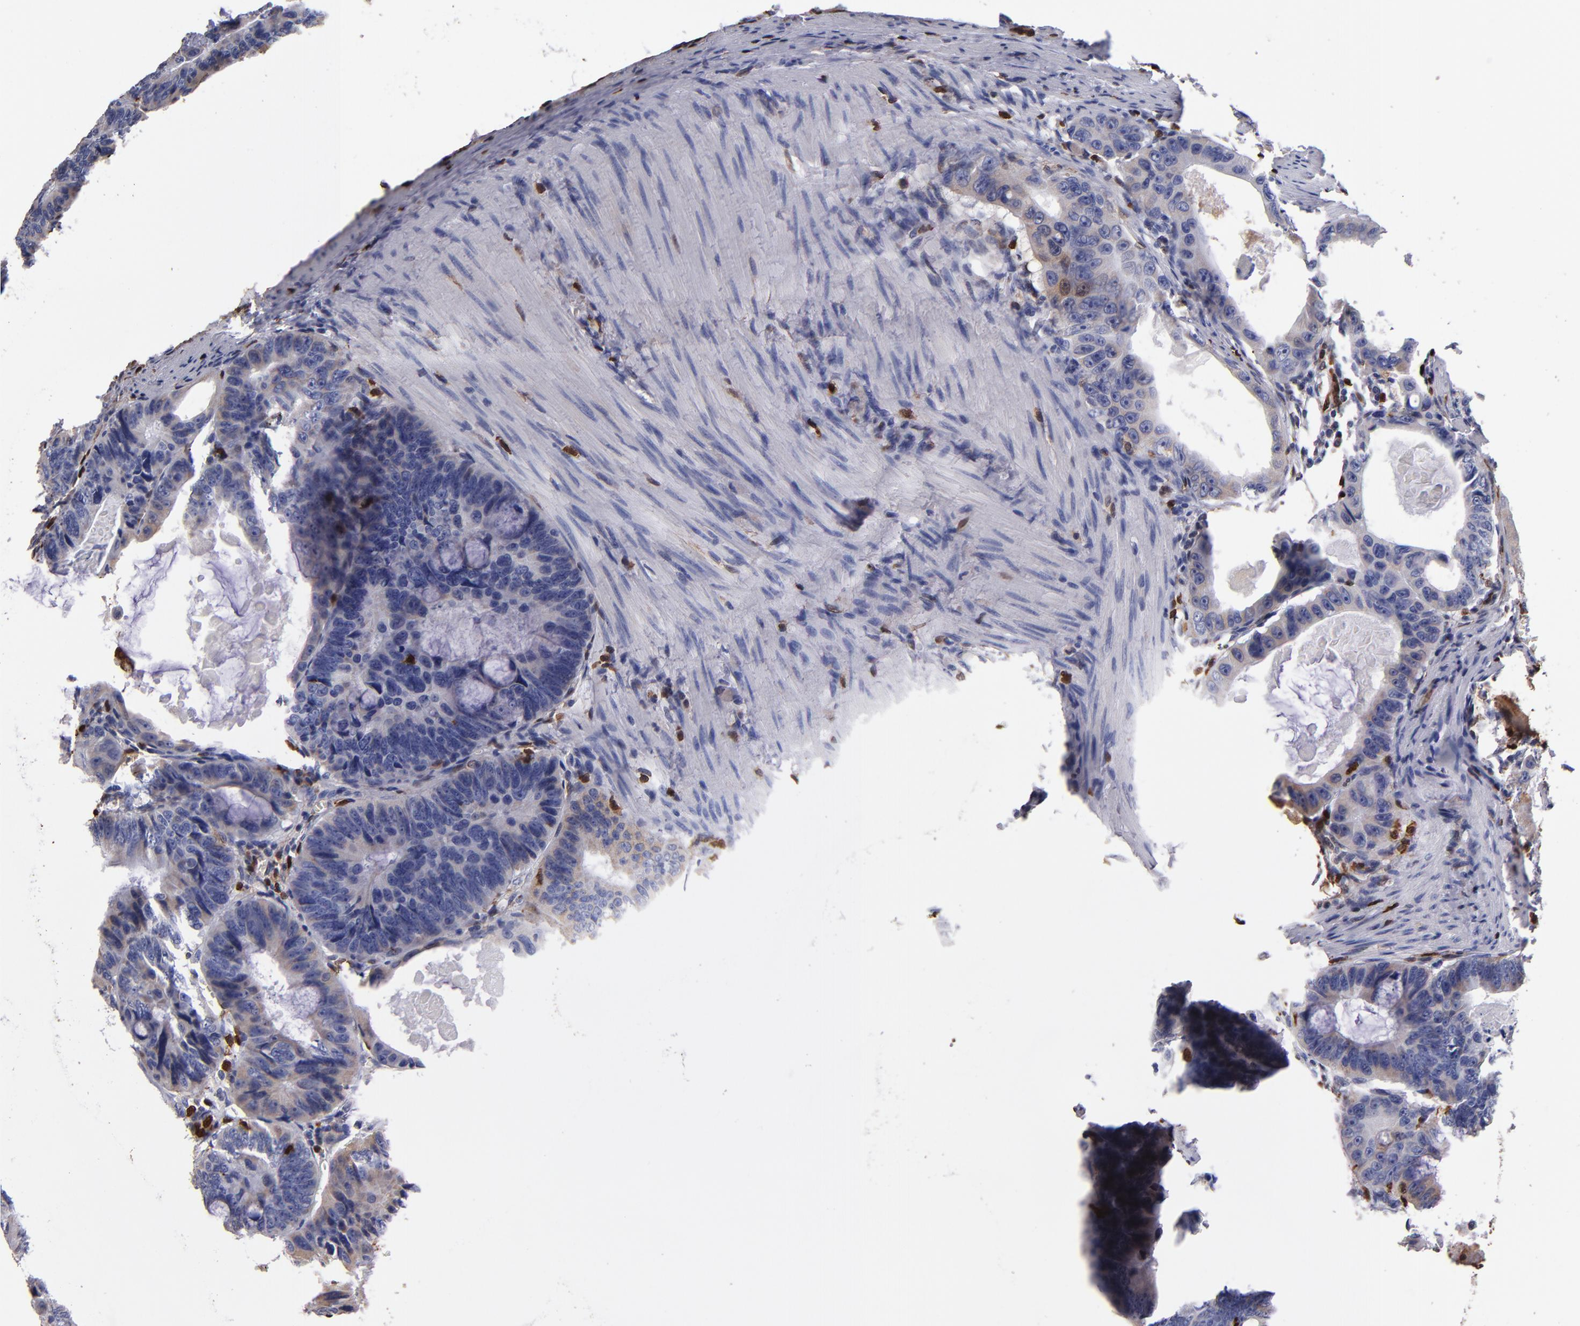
{"staining": {"intensity": "weak", "quantity": "<25%", "location": "cytoplasmic/membranous,nuclear"}, "tissue": "colorectal cancer", "cell_type": "Tumor cells", "image_type": "cancer", "snomed": [{"axis": "morphology", "description": "Adenocarcinoma, NOS"}, {"axis": "topography", "description": "Colon"}], "caption": "A histopathology image of human colorectal cancer is negative for staining in tumor cells.", "gene": "S100A4", "patient": {"sex": "female", "age": 55}}